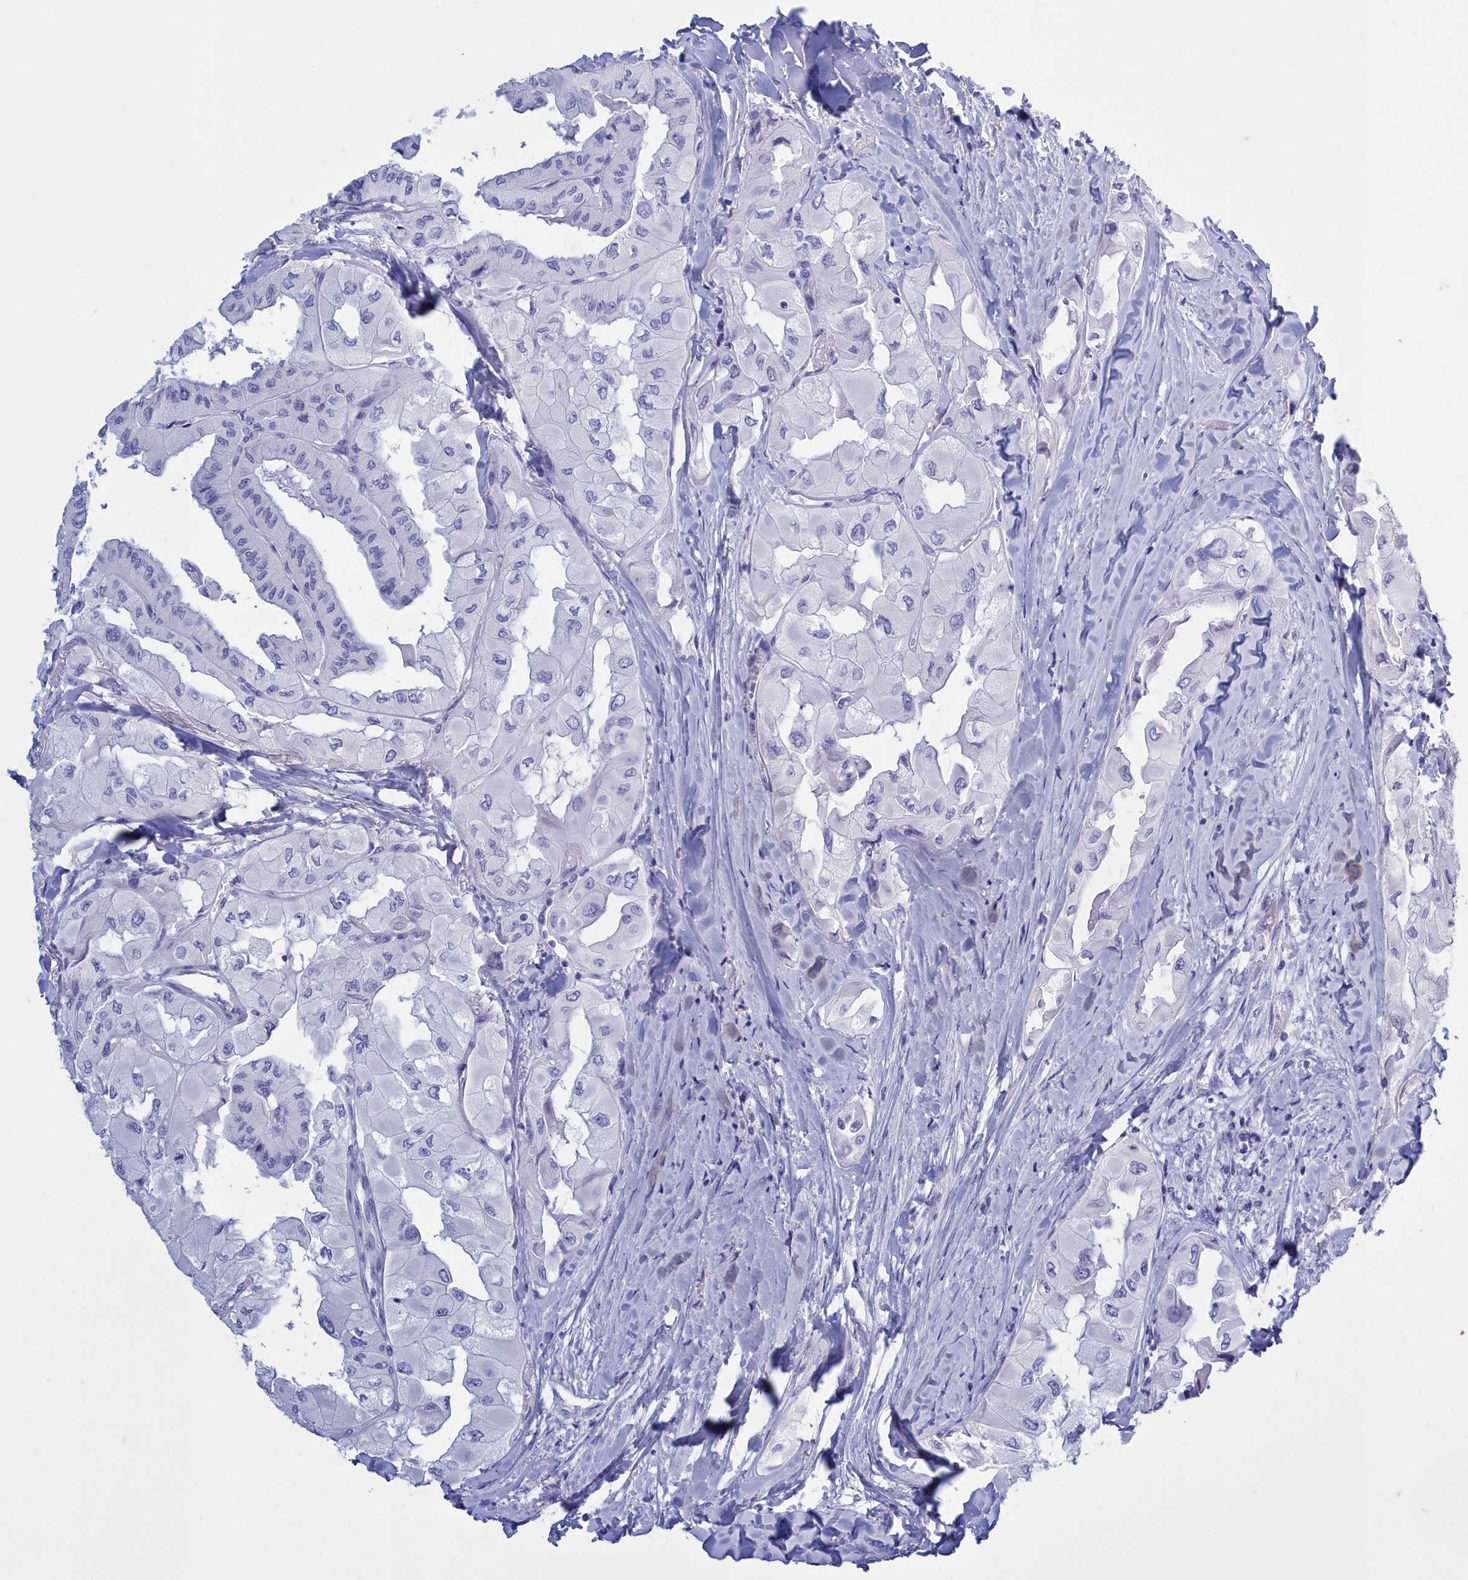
{"staining": {"intensity": "negative", "quantity": "none", "location": "none"}, "tissue": "thyroid cancer", "cell_type": "Tumor cells", "image_type": "cancer", "snomed": [{"axis": "morphology", "description": "Normal tissue, NOS"}, {"axis": "morphology", "description": "Papillary adenocarcinoma, NOS"}, {"axis": "topography", "description": "Thyroid gland"}], "caption": "An image of thyroid cancer (papillary adenocarcinoma) stained for a protein exhibits no brown staining in tumor cells.", "gene": "TMEM97", "patient": {"sex": "female", "age": 59}}